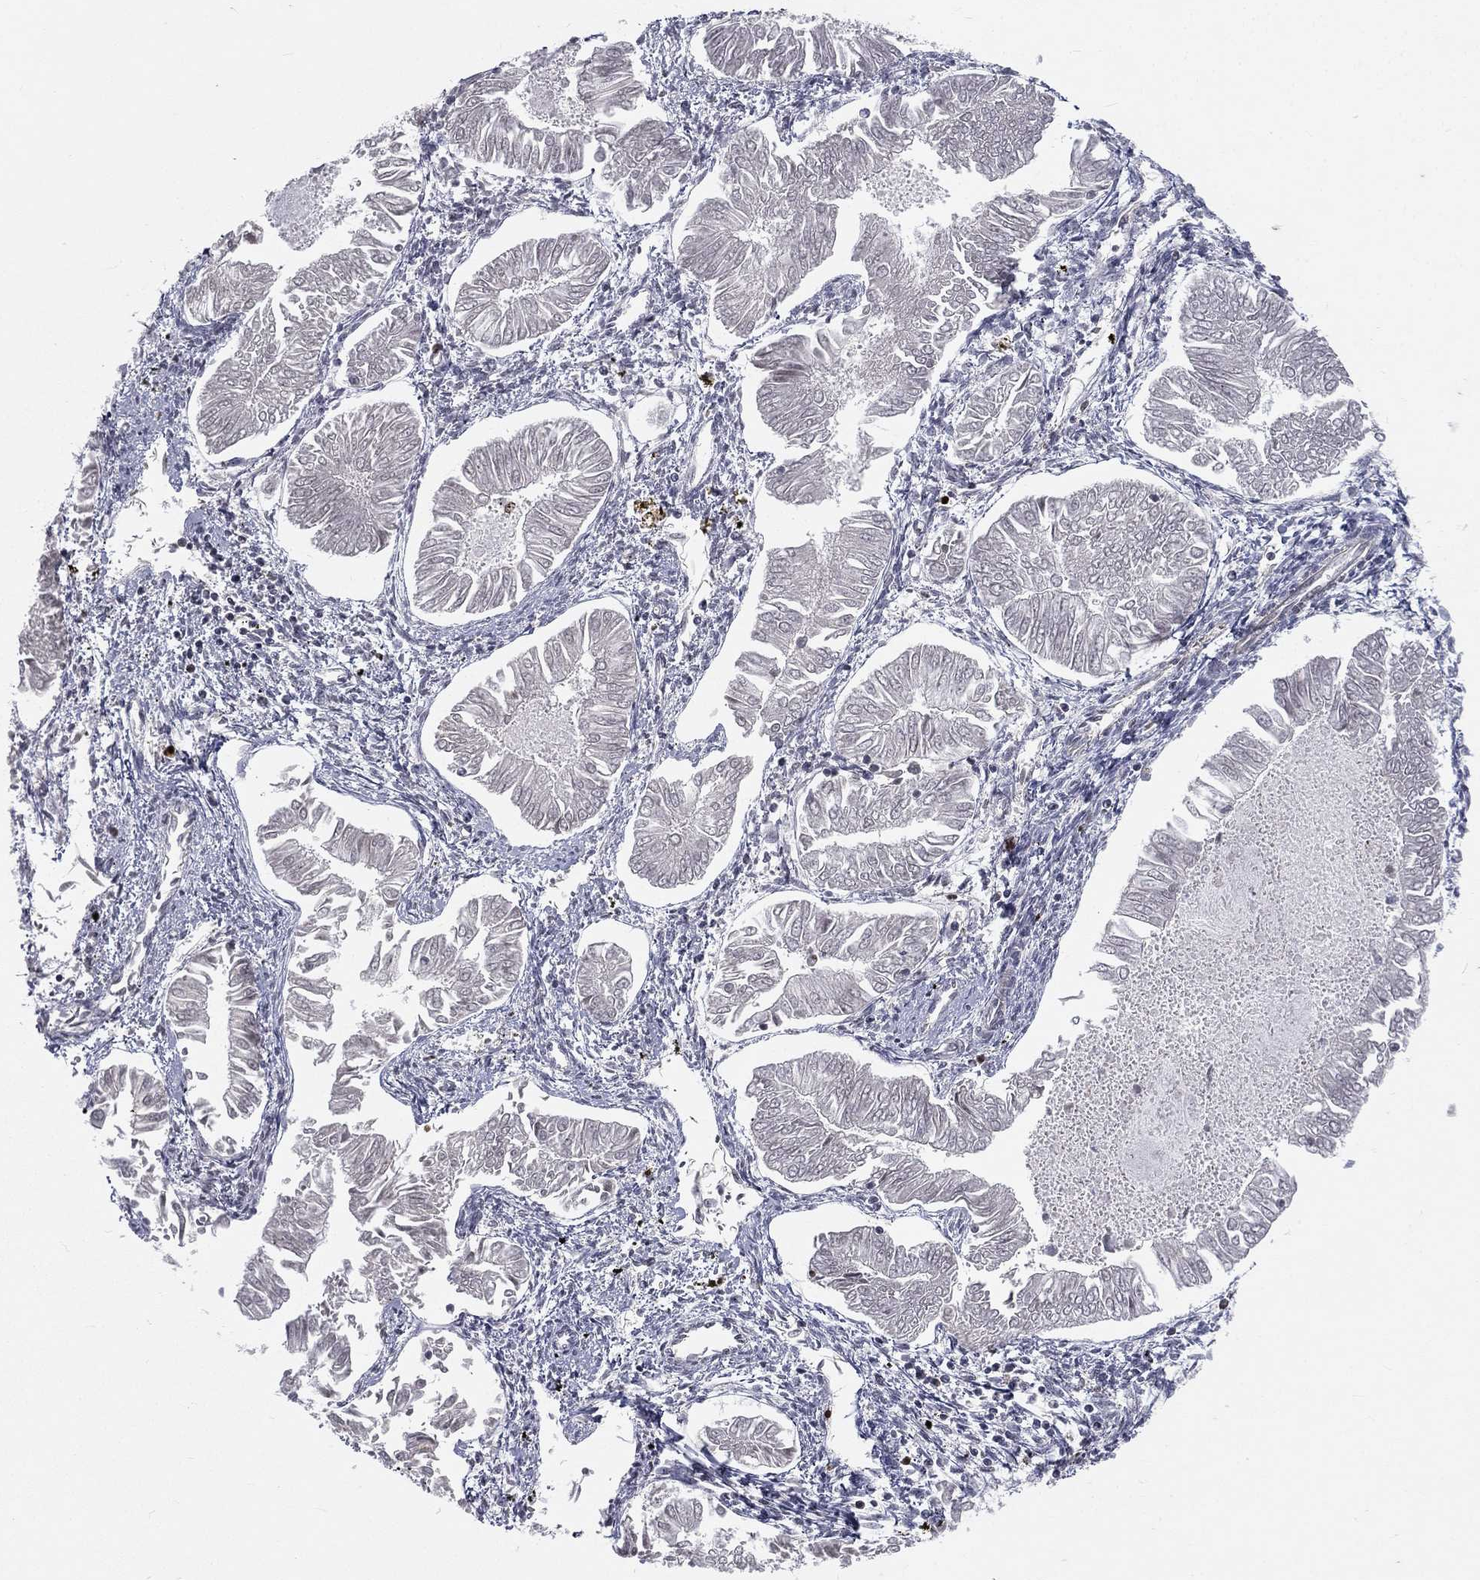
{"staining": {"intensity": "negative", "quantity": "none", "location": "none"}, "tissue": "endometrial cancer", "cell_type": "Tumor cells", "image_type": "cancer", "snomed": [{"axis": "morphology", "description": "Adenocarcinoma, NOS"}, {"axis": "topography", "description": "Endometrium"}], "caption": "Immunohistochemistry image of neoplastic tissue: human endometrial cancer stained with DAB reveals no significant protein staining in tumor cells.", "gene": "MORC2", "patient": {"sex": "female", "age": 53}}